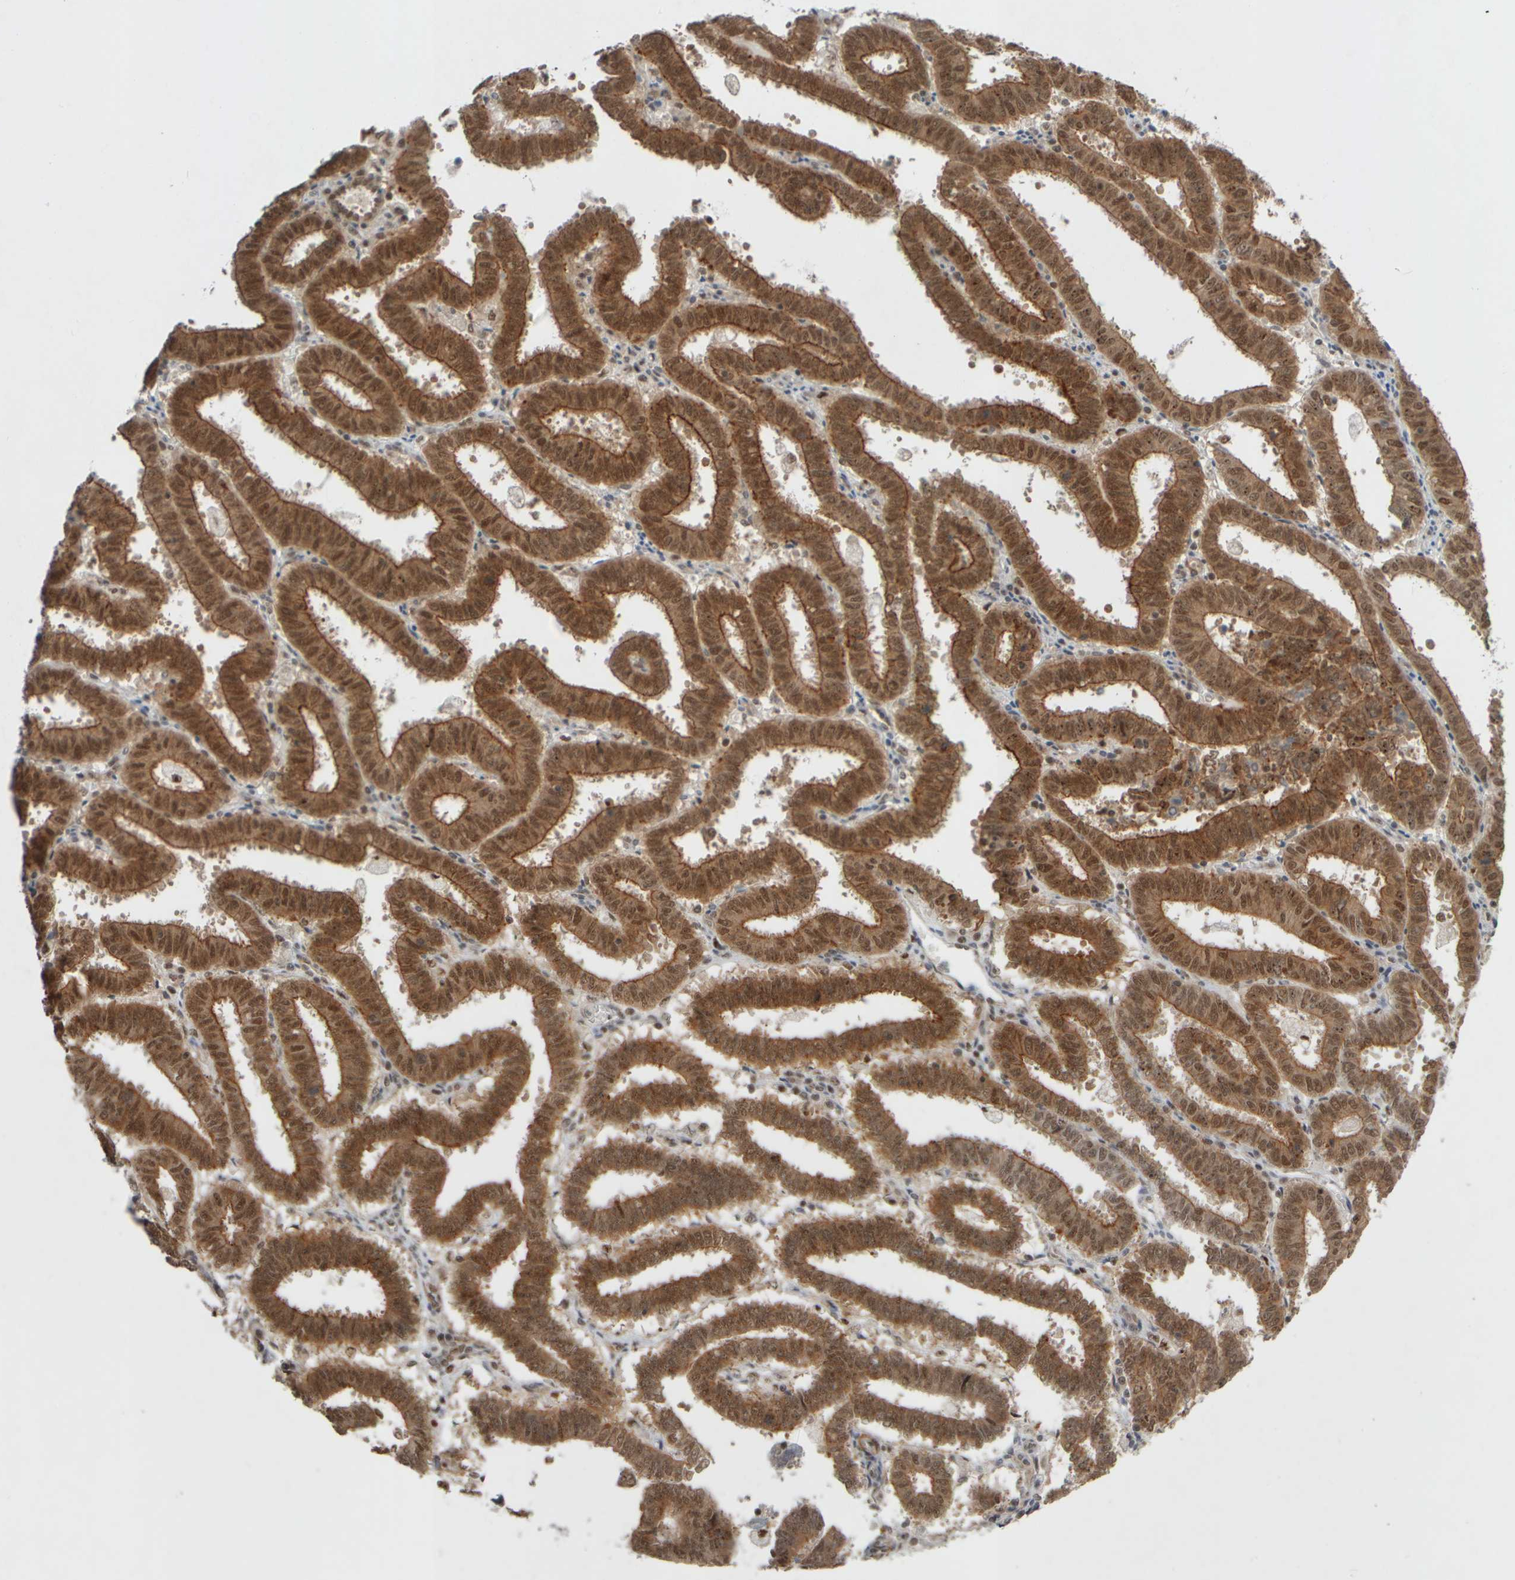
{"staining": {"intensity": "strong", "quantity": ">75%", "location": "cytoplasmic/membranous,nuclear"}, "tissue": "endometrial cancer", "cell_type": "Tumor cells", "image_type": "cancer", "snomed": [{"axis": "morphology", "description": "Adenocarcinoma, NOS"}, {"axis": "topography", "description": "Uterus"}], "caption": "Brown immunohistochemical staining in human adenocarcinoma (endometrial) demonstrates strong cytoplasmic/membranous and nuclear positivity in about >75% of tumor cells.", "gene": "SYNRG", "patient": {"sex": "female", "age": 83}}